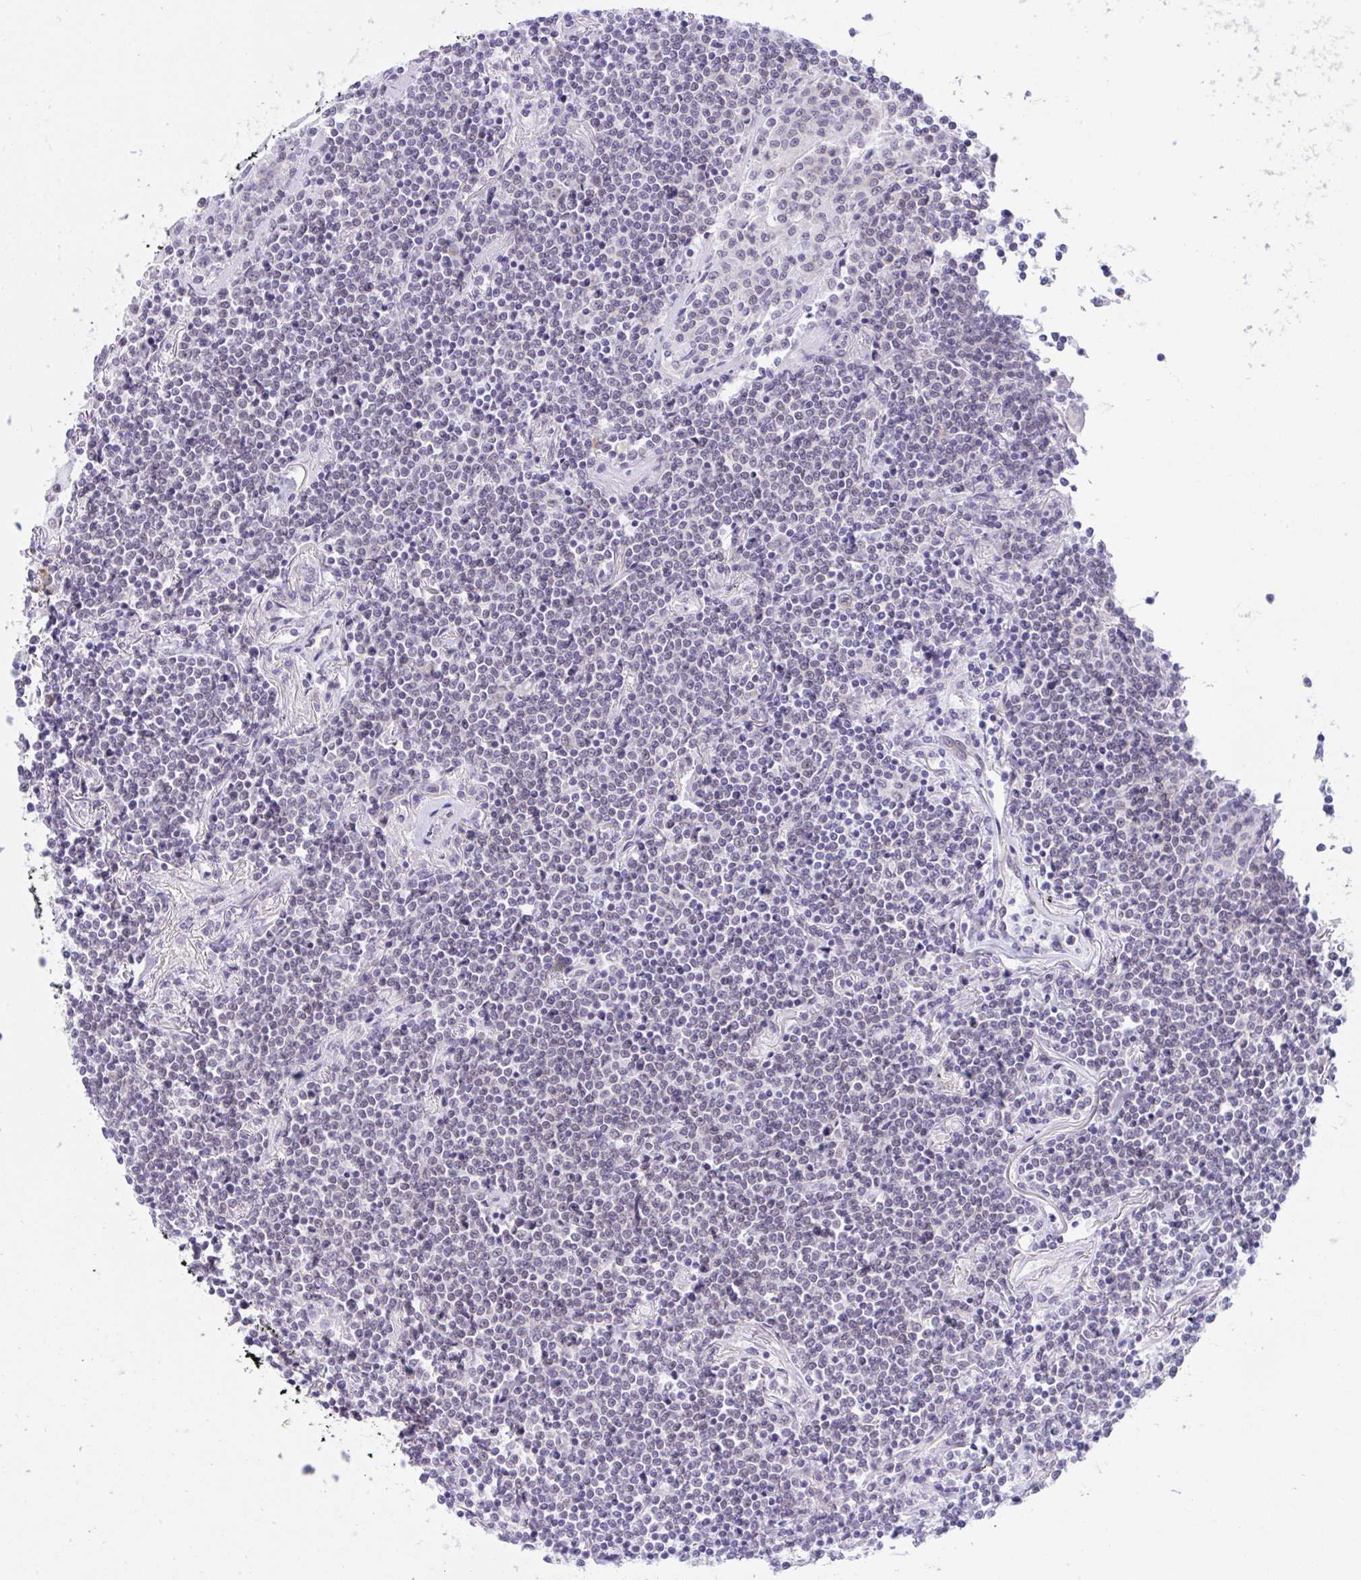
{"staining": {"intensity": "negative", "quantity": "none", "location": "none"}, "tissue": "lymphoma", "cell_type": "Tumor cells", "image_type": "cancer", "snomed": [{"axis": "morphology", "description": "Malignant lymphoma, non-Hodgkin's type, Low grade"}, {"axis": "topography", "description": "Lung"}], "caption": "Low-grade malignant lymphoma, non-Hodgkin's type stained for a protein using immunohistochemistry demonstrates no expression tumor cells.", "gene": "CAMLG", "patient": {"sex": "female", "age": 71}}